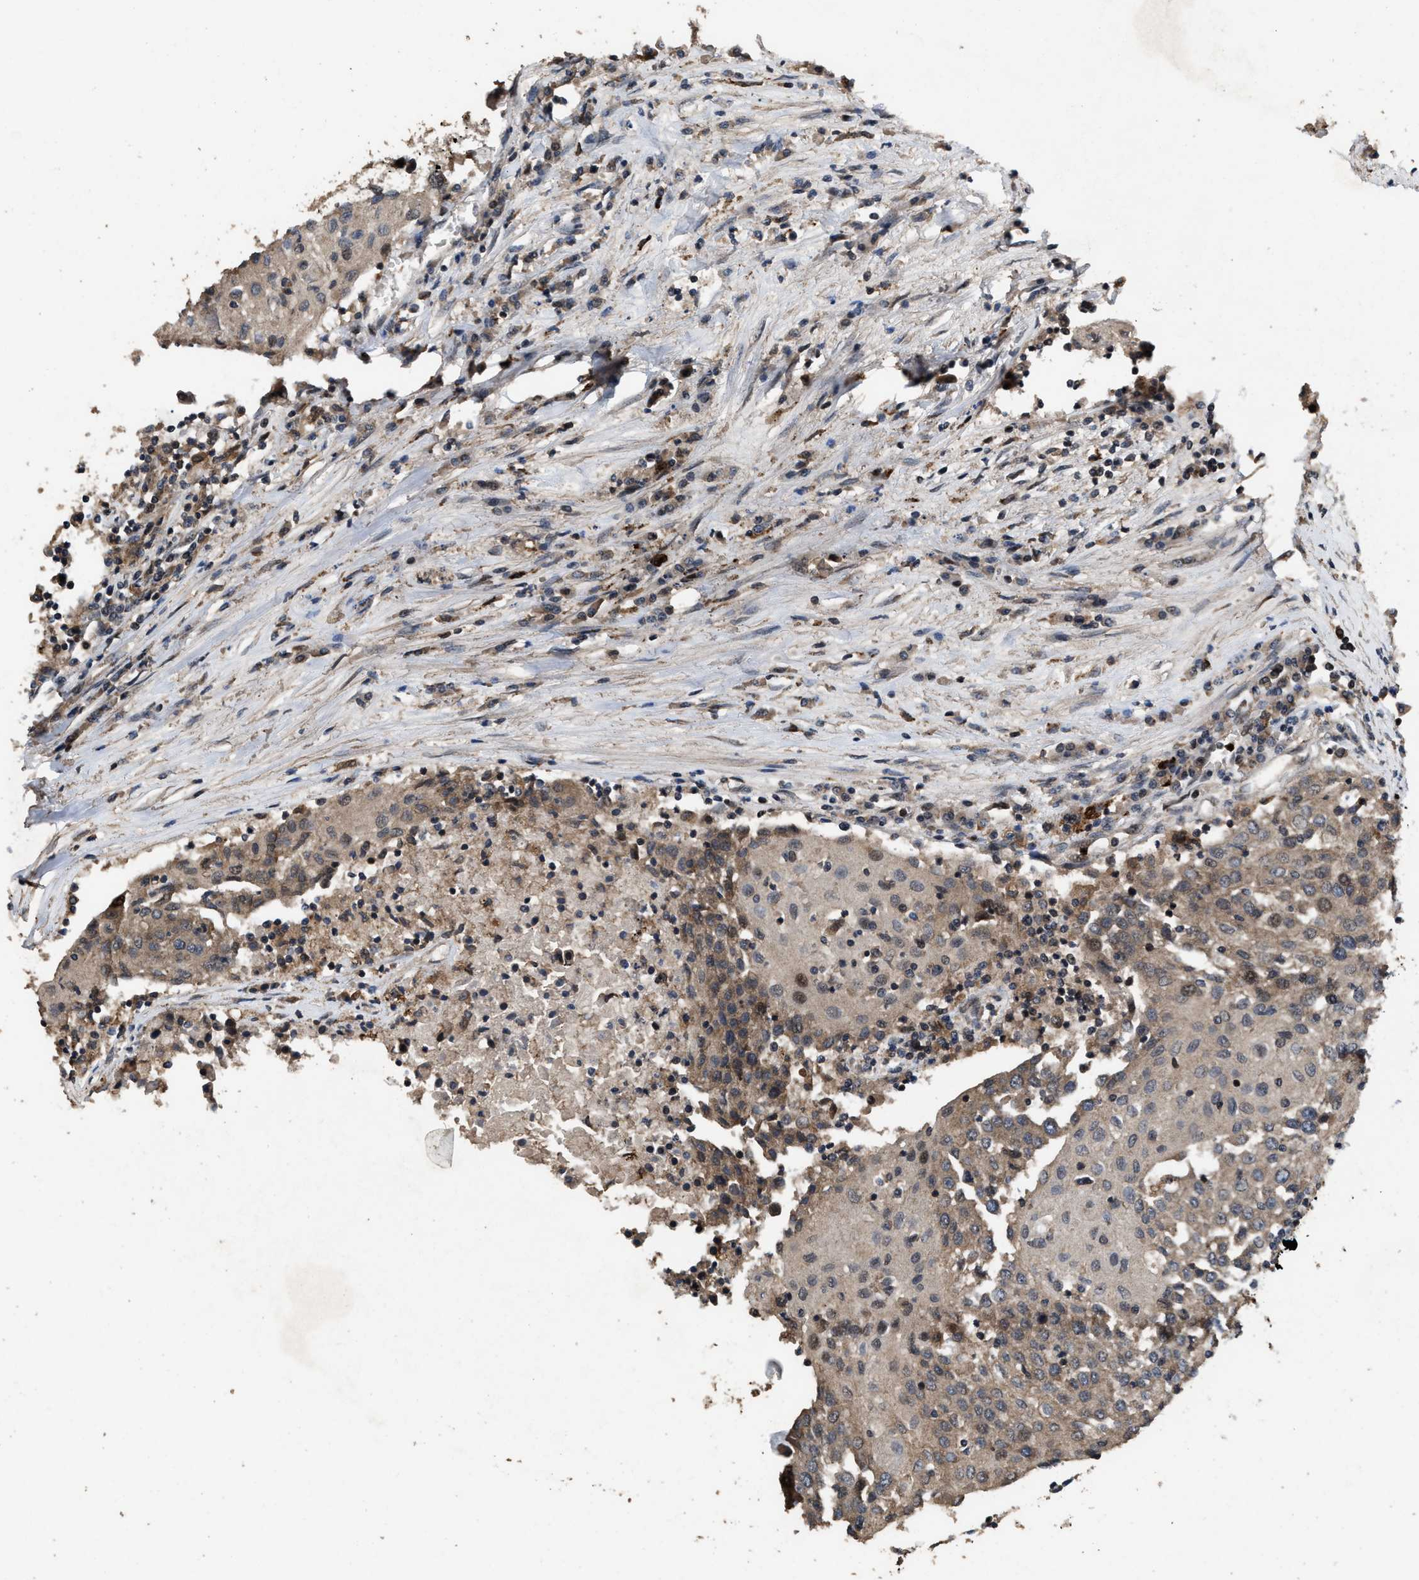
{"staining": {"intensity": "moderate", "quantity": ">75%", "location": "cytoplasmic/membranous"}, "tissue": "urothelial cancer", "cell_type": "Tumor cells", "image_type": "cancer", "snomed": [{"axis": "morphology", "description": "Urothelial carcinoma, High grade"}, {"axis": "topography", "description": "Urinary bladder"}], "caption": "Immunohistochemistry photomicrograph of human urothelial carcinoma (high-grade) stained for a protein (brown), which demonstrates medium levels of moderate cytoplasmic/membranous expression in about >75% of tumor cells.", "gene": "HAUS6", "patient": {"sex": "female", "age": 85}}